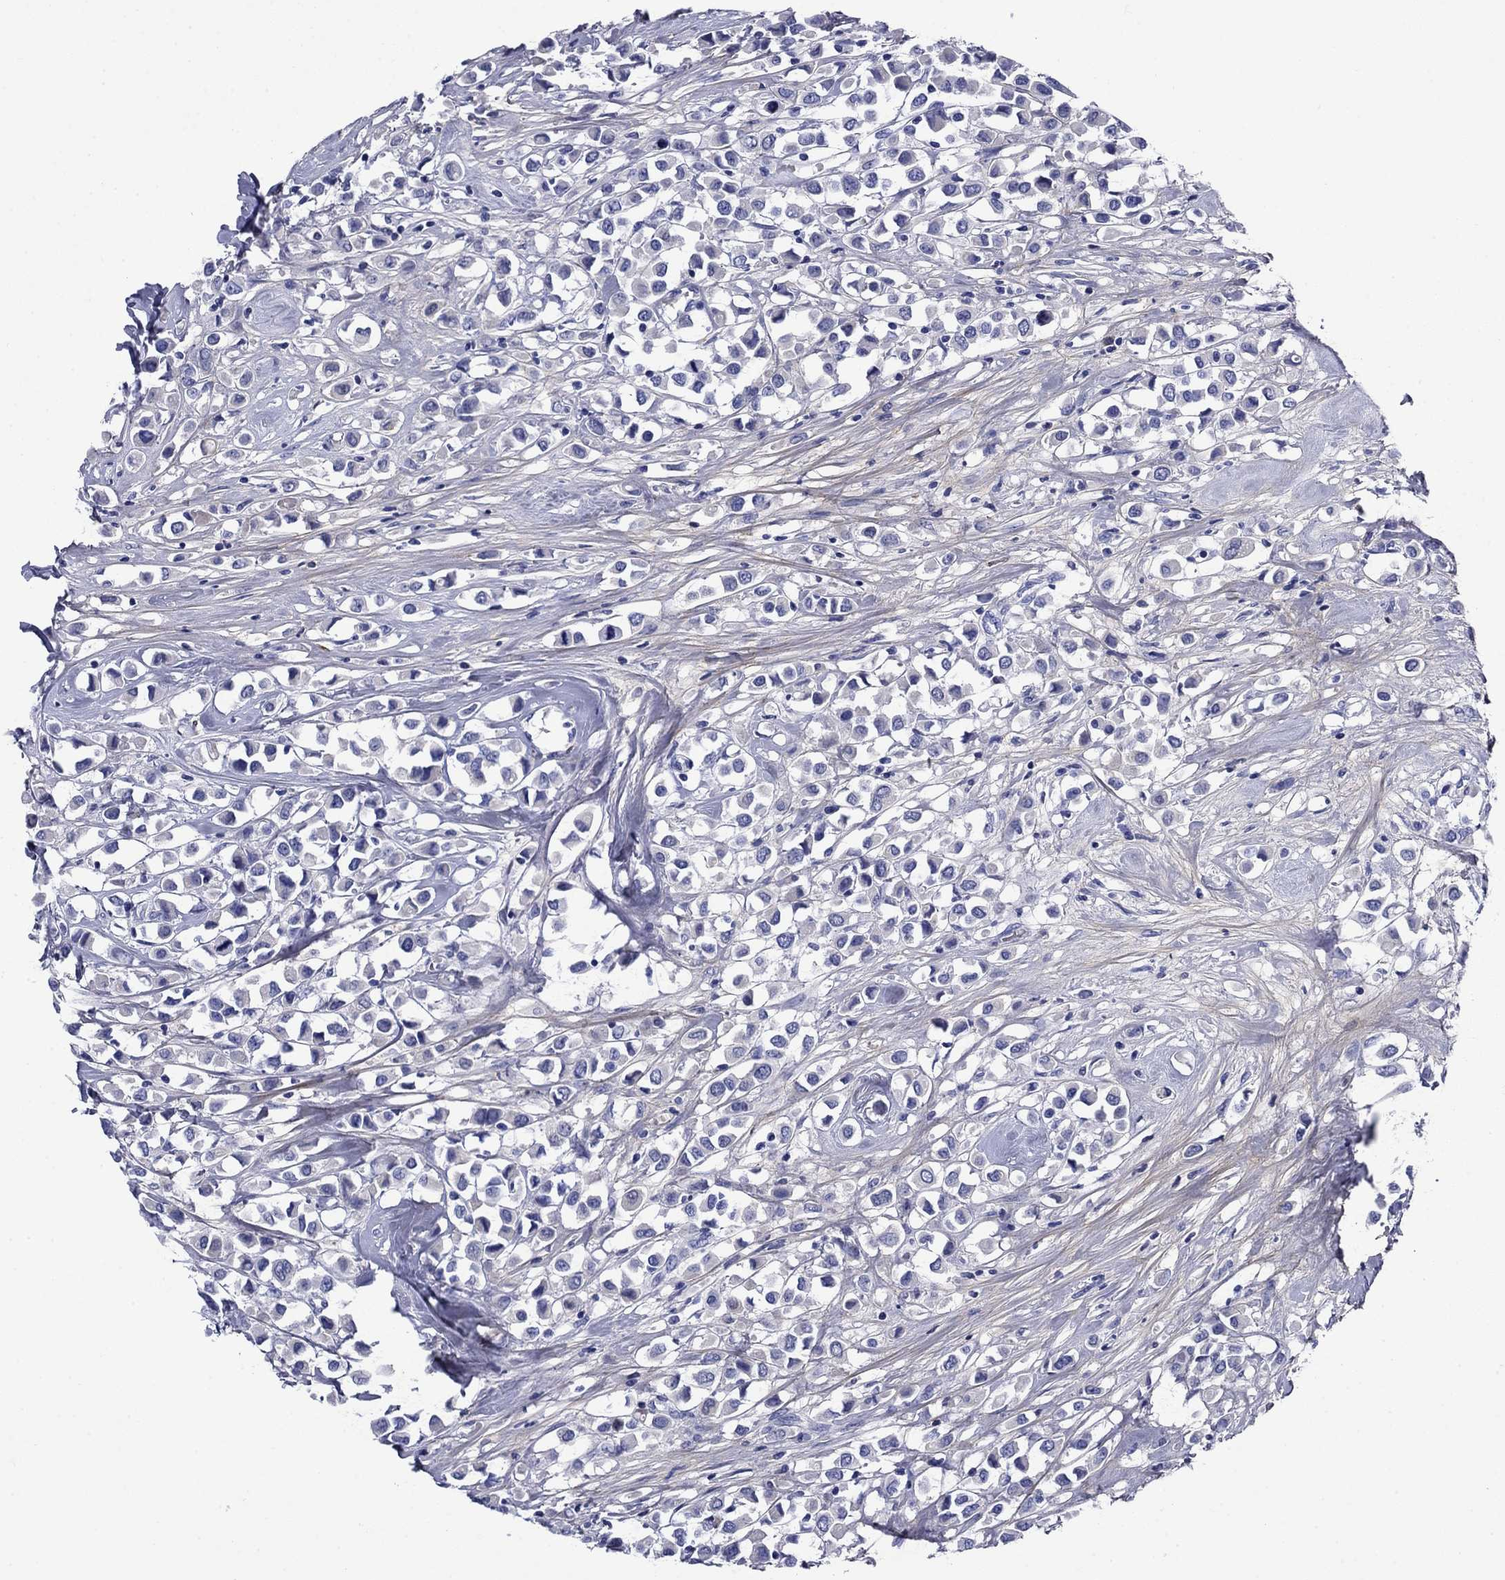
{"staining": {"intensity": "negative", "quantity": "none", "location": "none"}, "tissue": "breast cancer", "cell_type": "Tumor cells", "image_type": "cancer", "snomed": [{"axis": "morphology", "description": "Duct carcinoma"}, {"axis": "topography", "description": "Breast"}], "caption": "Tumor cells show no significant protein expression in breast invasive ductal carcinoma.", "gene": "TFR2", "patient": {"sex": "female", "age": 61}}